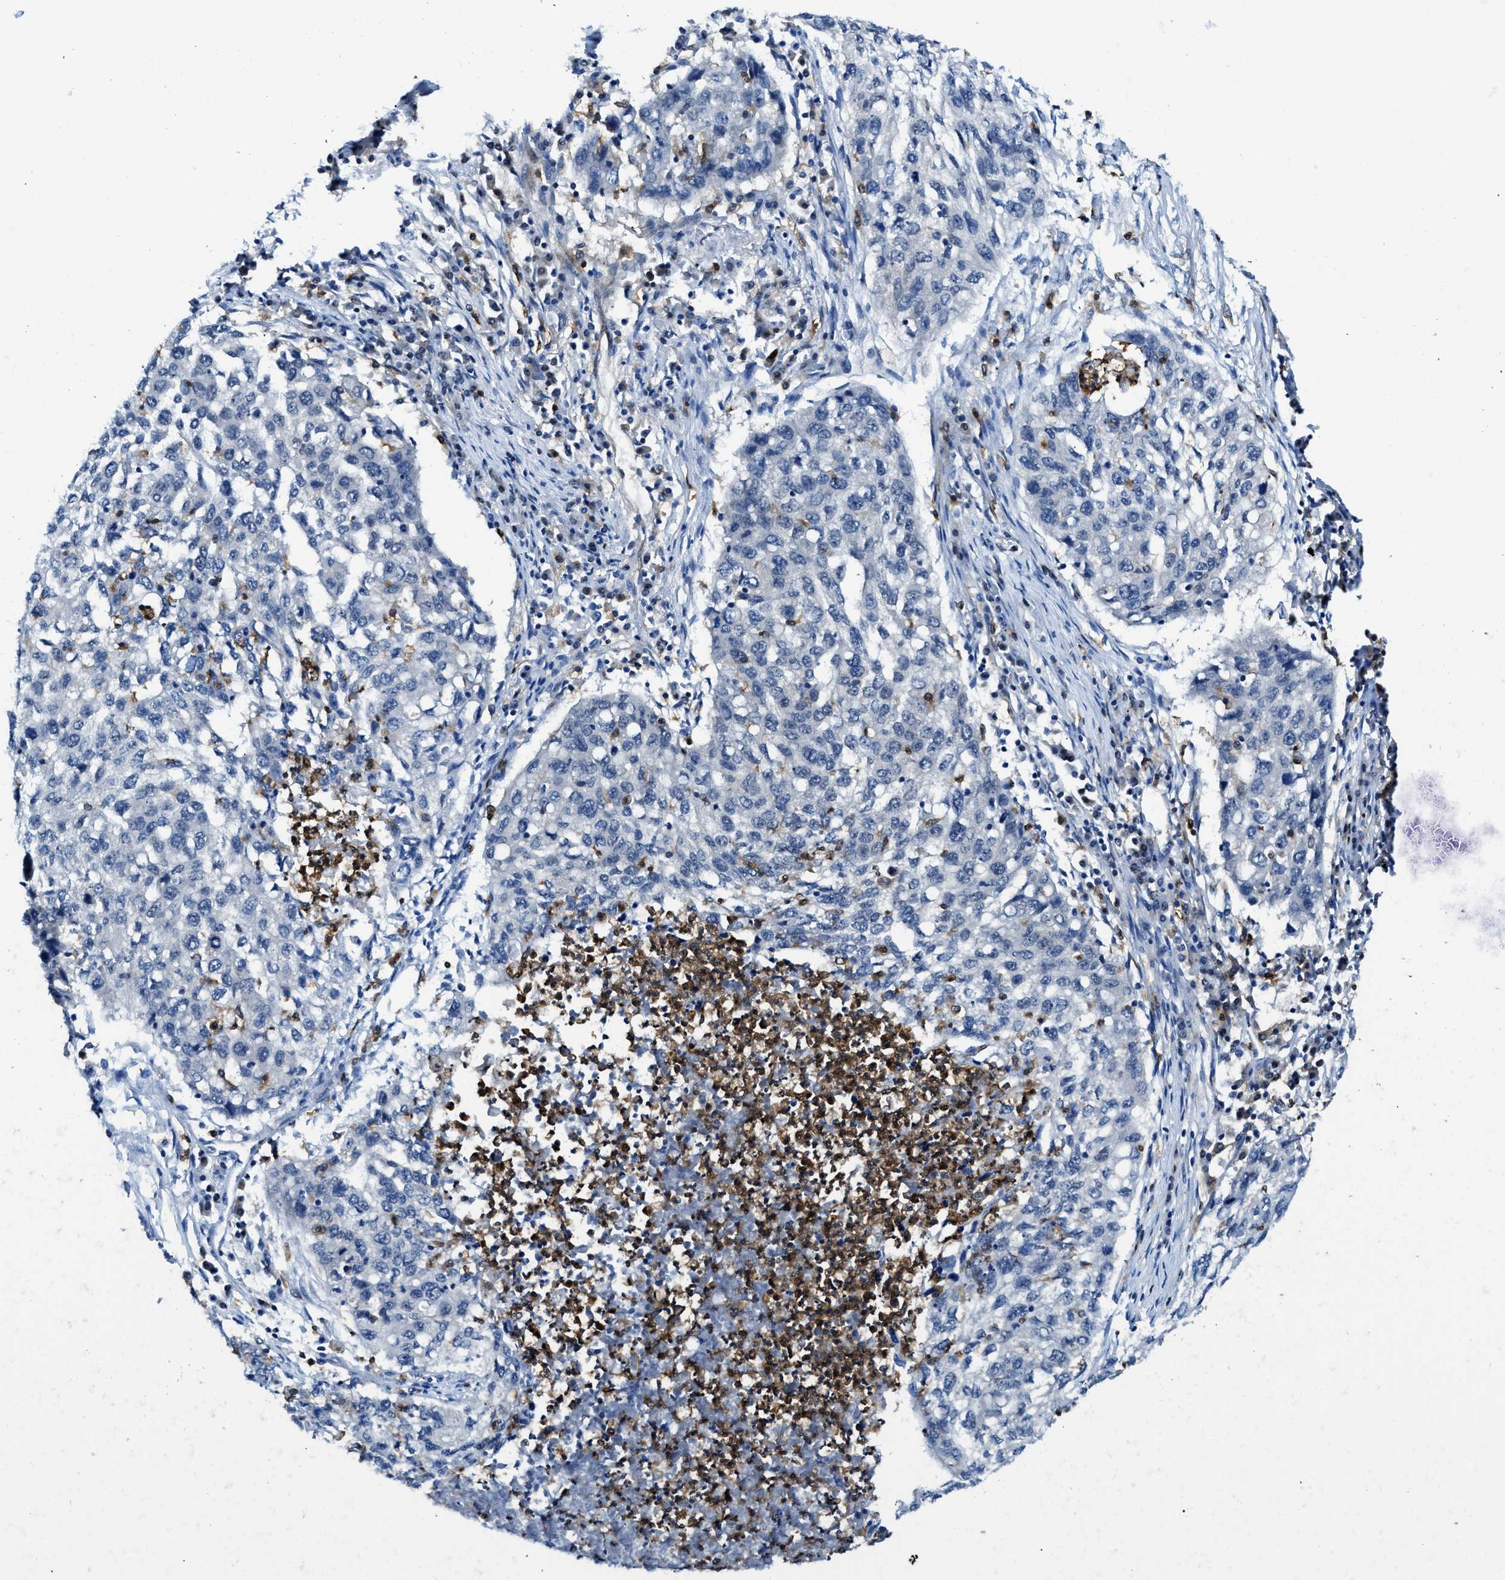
{"staining": {"intensity": "negative", "quantity": "none", "location": "none"}, "tissue": "lung cancer", "cell_type": "Tumor cells", "image_type": "cancer", "snomed": [{"axis": "morphology", "description": "Squamous cell carcinoma, NOS"}, {"axis": "topography", "description": "Lung"}], "caption": "High magnification brightfield microscopy of squamous cell carcinoma (lung) stained with DAB (brown) and counterstained with hematoxylin (blue): tumor cells show no significant staining.", "gene": "LTA4H", "patient": {"sex": "female", "age": 63}}